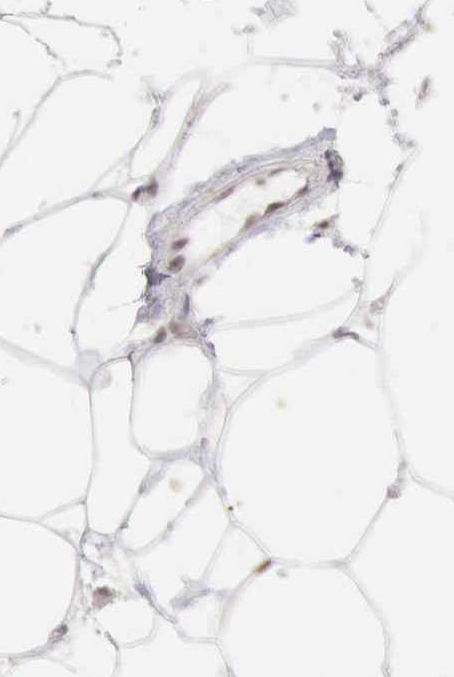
{"staining": {"intensity": "weak", "quantity": "<25%", "location": "nuclear"}, "tissue": "adipose tissue", "cell_type": "Adipocytes", "image_type": "normal", "snomed": [{"axis": "morphology", "description": "Normal tissue, NOS"}, {"axis": "morphology", "description": "Duct carcinoma"}, {"axis": "topography", "description": "Breast"}, {"axis": "topography", "description": "Adipose tissue"}], "caption": "Protein analysis of normal adipose tissue demonstrates no significant expression in adipocytes. Brightfield microscopy of IHC stained with DAB (brown) and hematoxylin (blue), captured at high magnification.", "gene": "TAF1", "patient": {"sex": "female", "age": 37}}